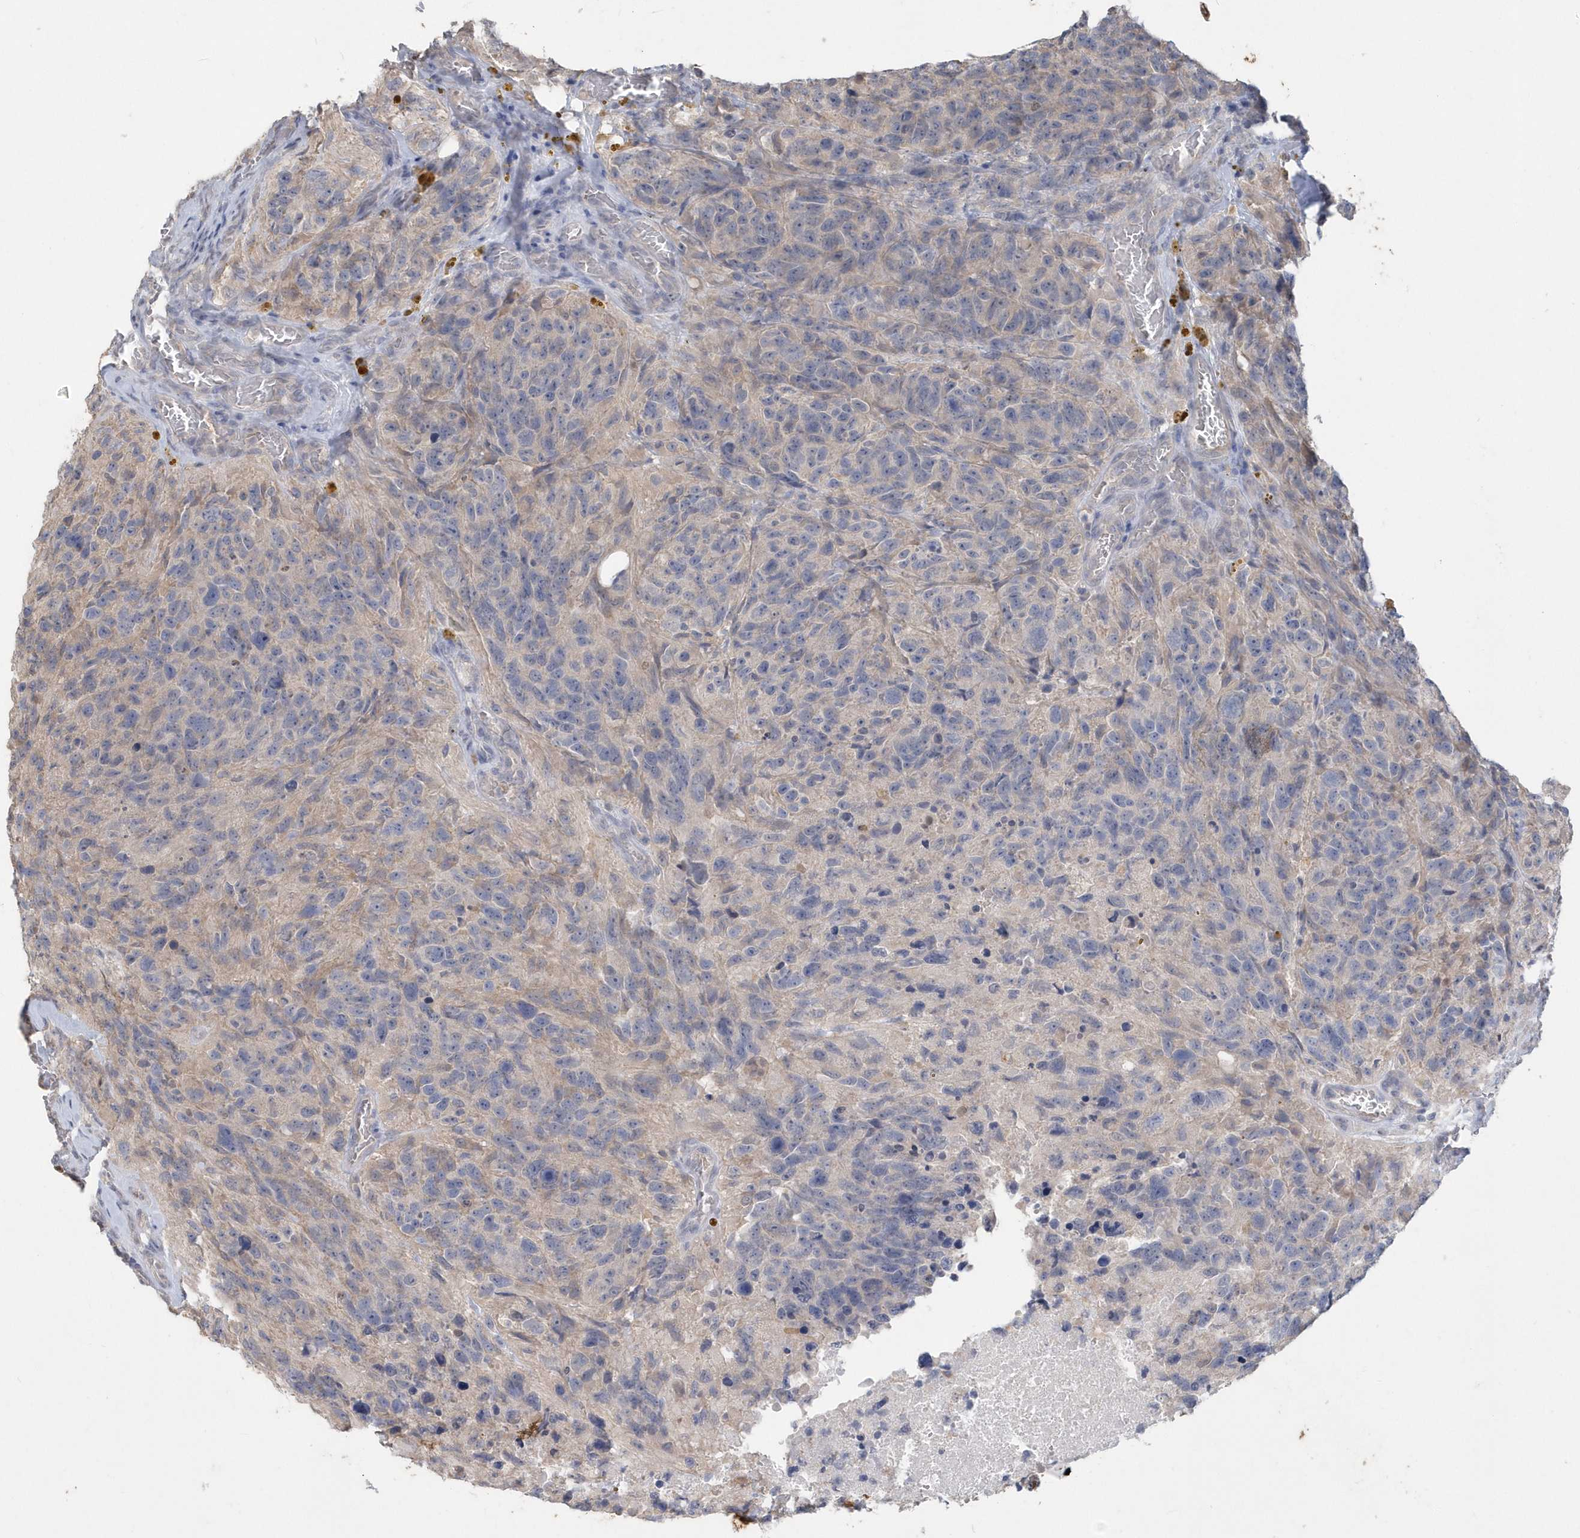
{"staining": {"intensity": "weak", "quantity": "<25%", "location": "cytoplasmic/membranous"}, "tissue": "glioma", "cell_type": "Tumor cells", "image_type": "cancer", "snomed": [{"axis": "morphology", "description": "Glioma, malignant, High grade"}, {"axis": "topography", "description": "Brain"}], "caption": "Immunohistochemical staining of human malignant glioma (high-grade) shows no significant expression in tumor cells.", "gene": "AKR7A2", "patient": {"sex": "male", "age": 69}}